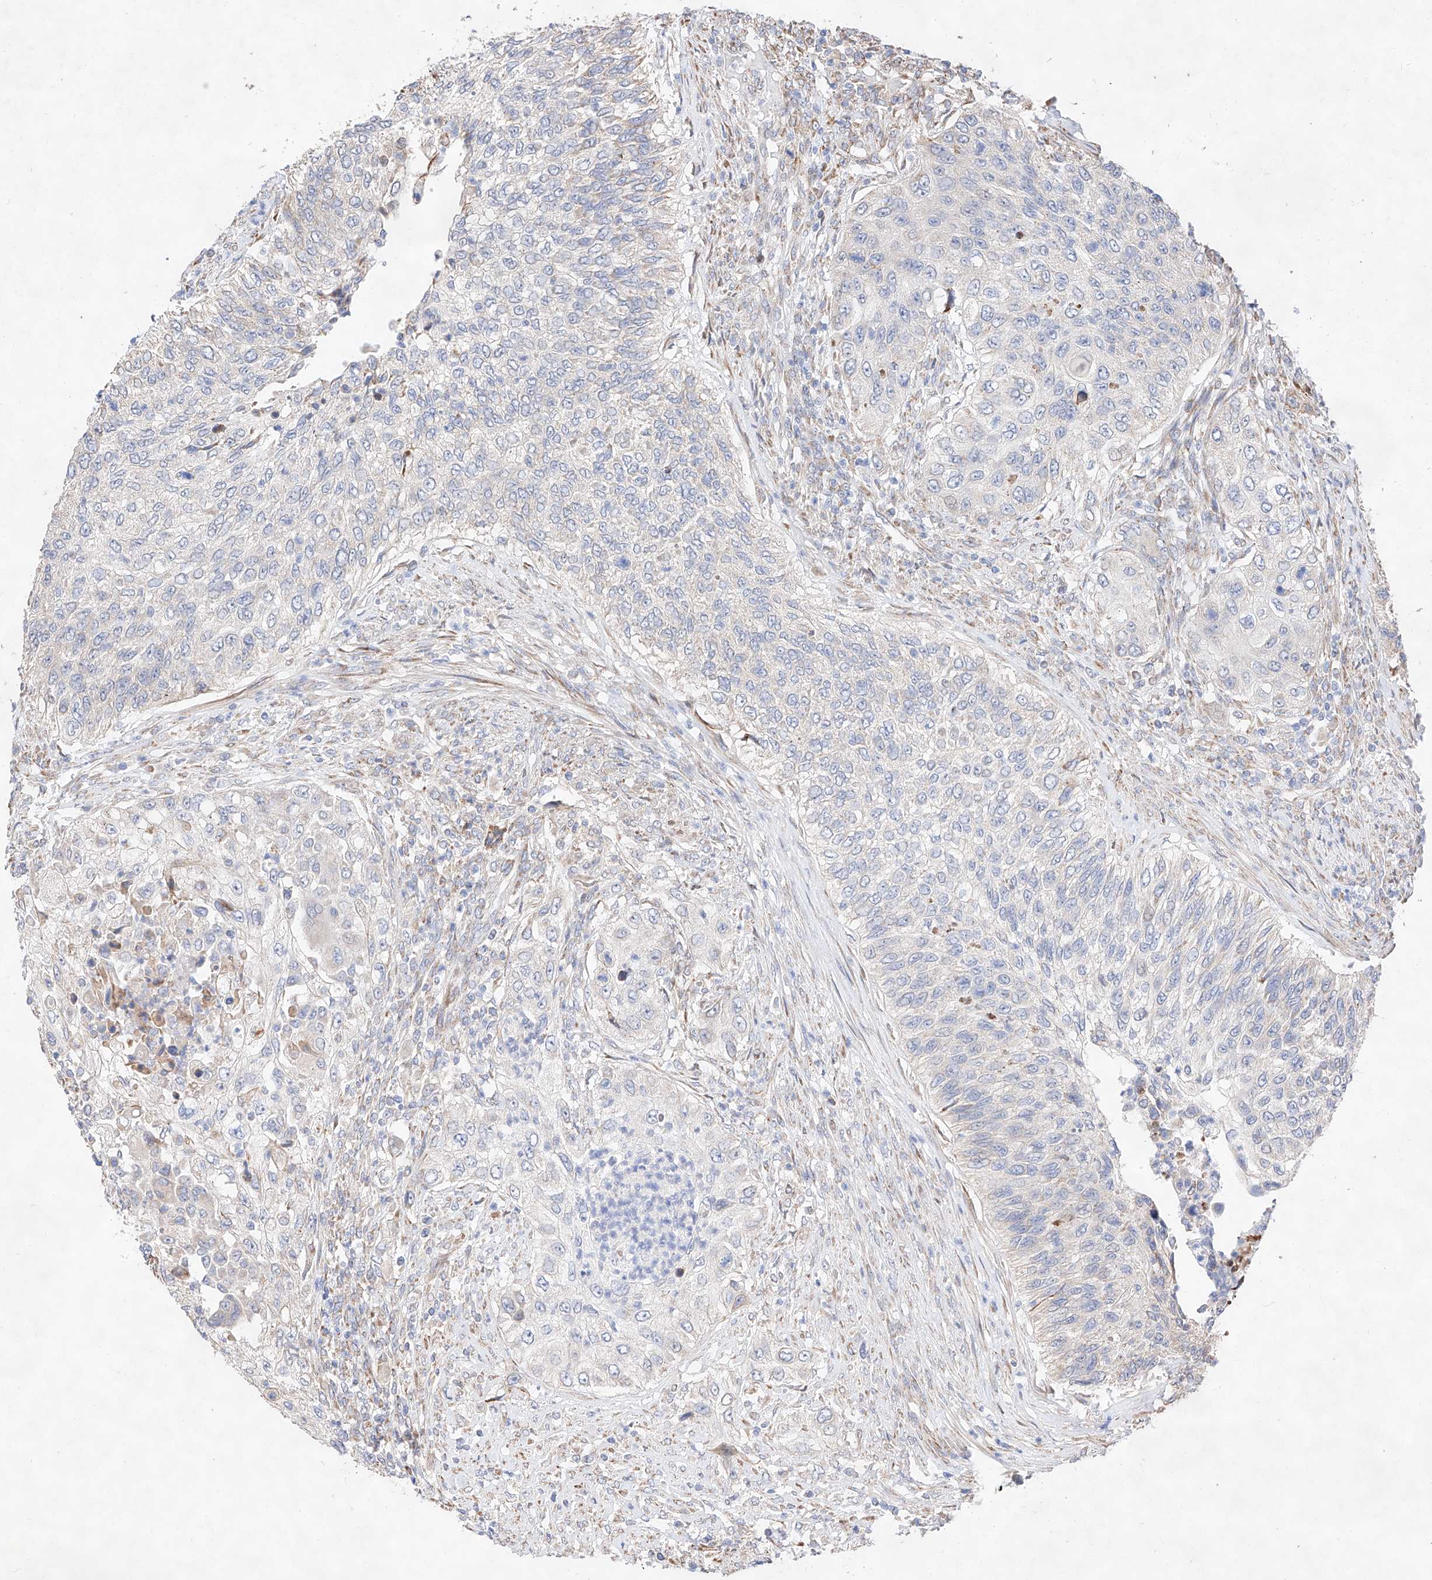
{"staining": {"intensity": "negative", "quantity": "none", "location": "none"}, "tissue": "urothelial cancer", "cell_type": "Tumor cells", "image_type": "cancer", "snomed": [{"axis": "morphology", "description": "Urothelial carcinoma, High grade"}, {"axis": "topography", "description": "Urinary bladder"}], "caption": "Urothelial carcinoma (high-grade) was stained to show a protein in brown. There is no significant staining in tumor cells. The staining is performed using DAB (3,3'-diaminobenzidine) brown chromogen with nuclei counter-stained in using hematoxylin.", "gene": "ATP9B", "patient": {"sex": "female", "age": 60}}